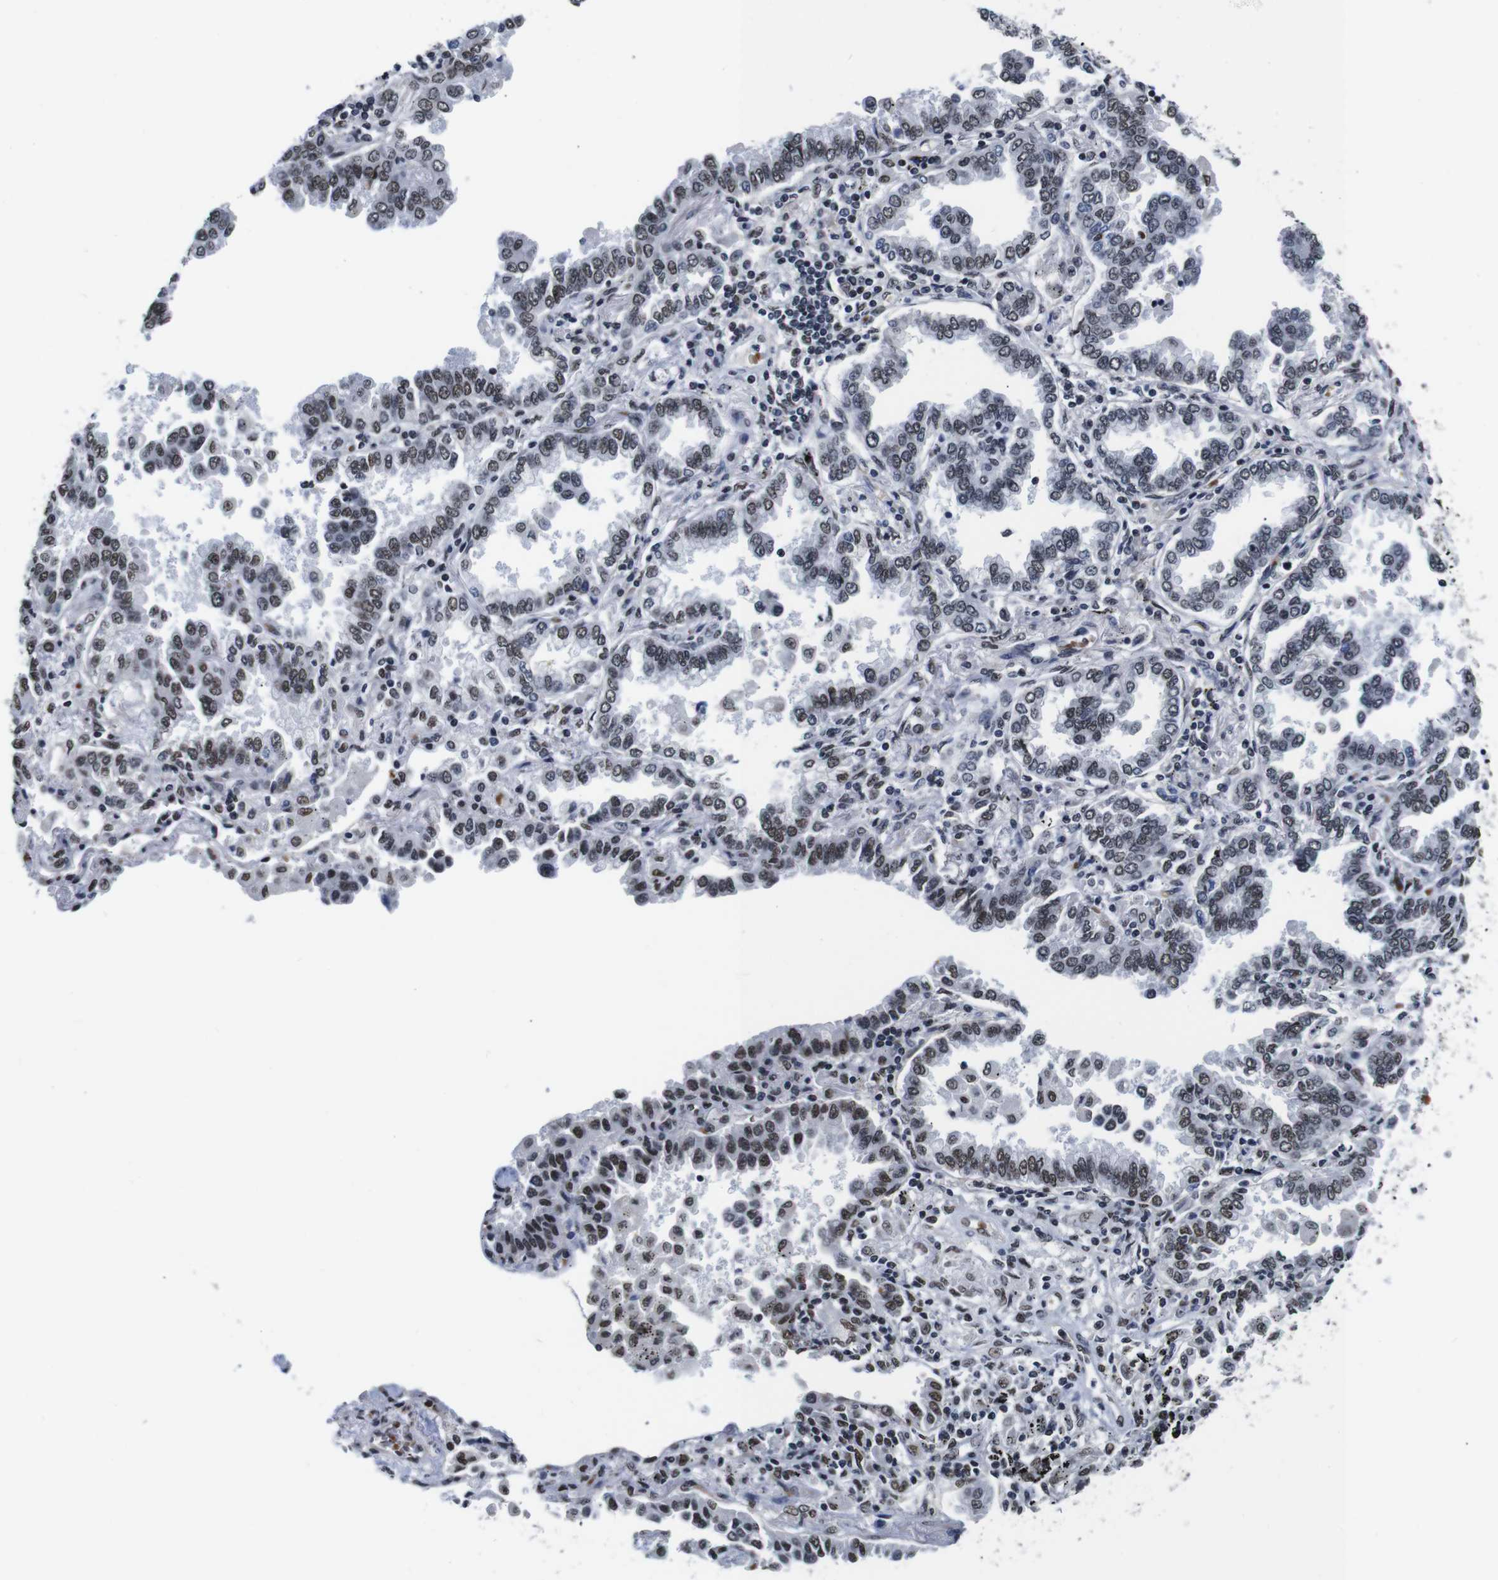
{"staining": {"intensity": "moderate", "quantity": "25%-75%", "location": "nuclear"}, "tissue": "lung cancer", "cell_type": "Tumor cells", "image_type": "cancer", "snomed": [{"axis": "morphology", "description": "Normal tissue, NOS"}, {"axis": "morphology", "description": "Adenocarcinoma, NOS"}, {"axis": "topography", "description": "Lung"}], "caption": "Lung cancer (adenocarcinoma) stained with a protein marker exhibits moderate staining in tumor cells.", "gene": "ILDR2", "patient": {"sex": "male", "age": 59}}